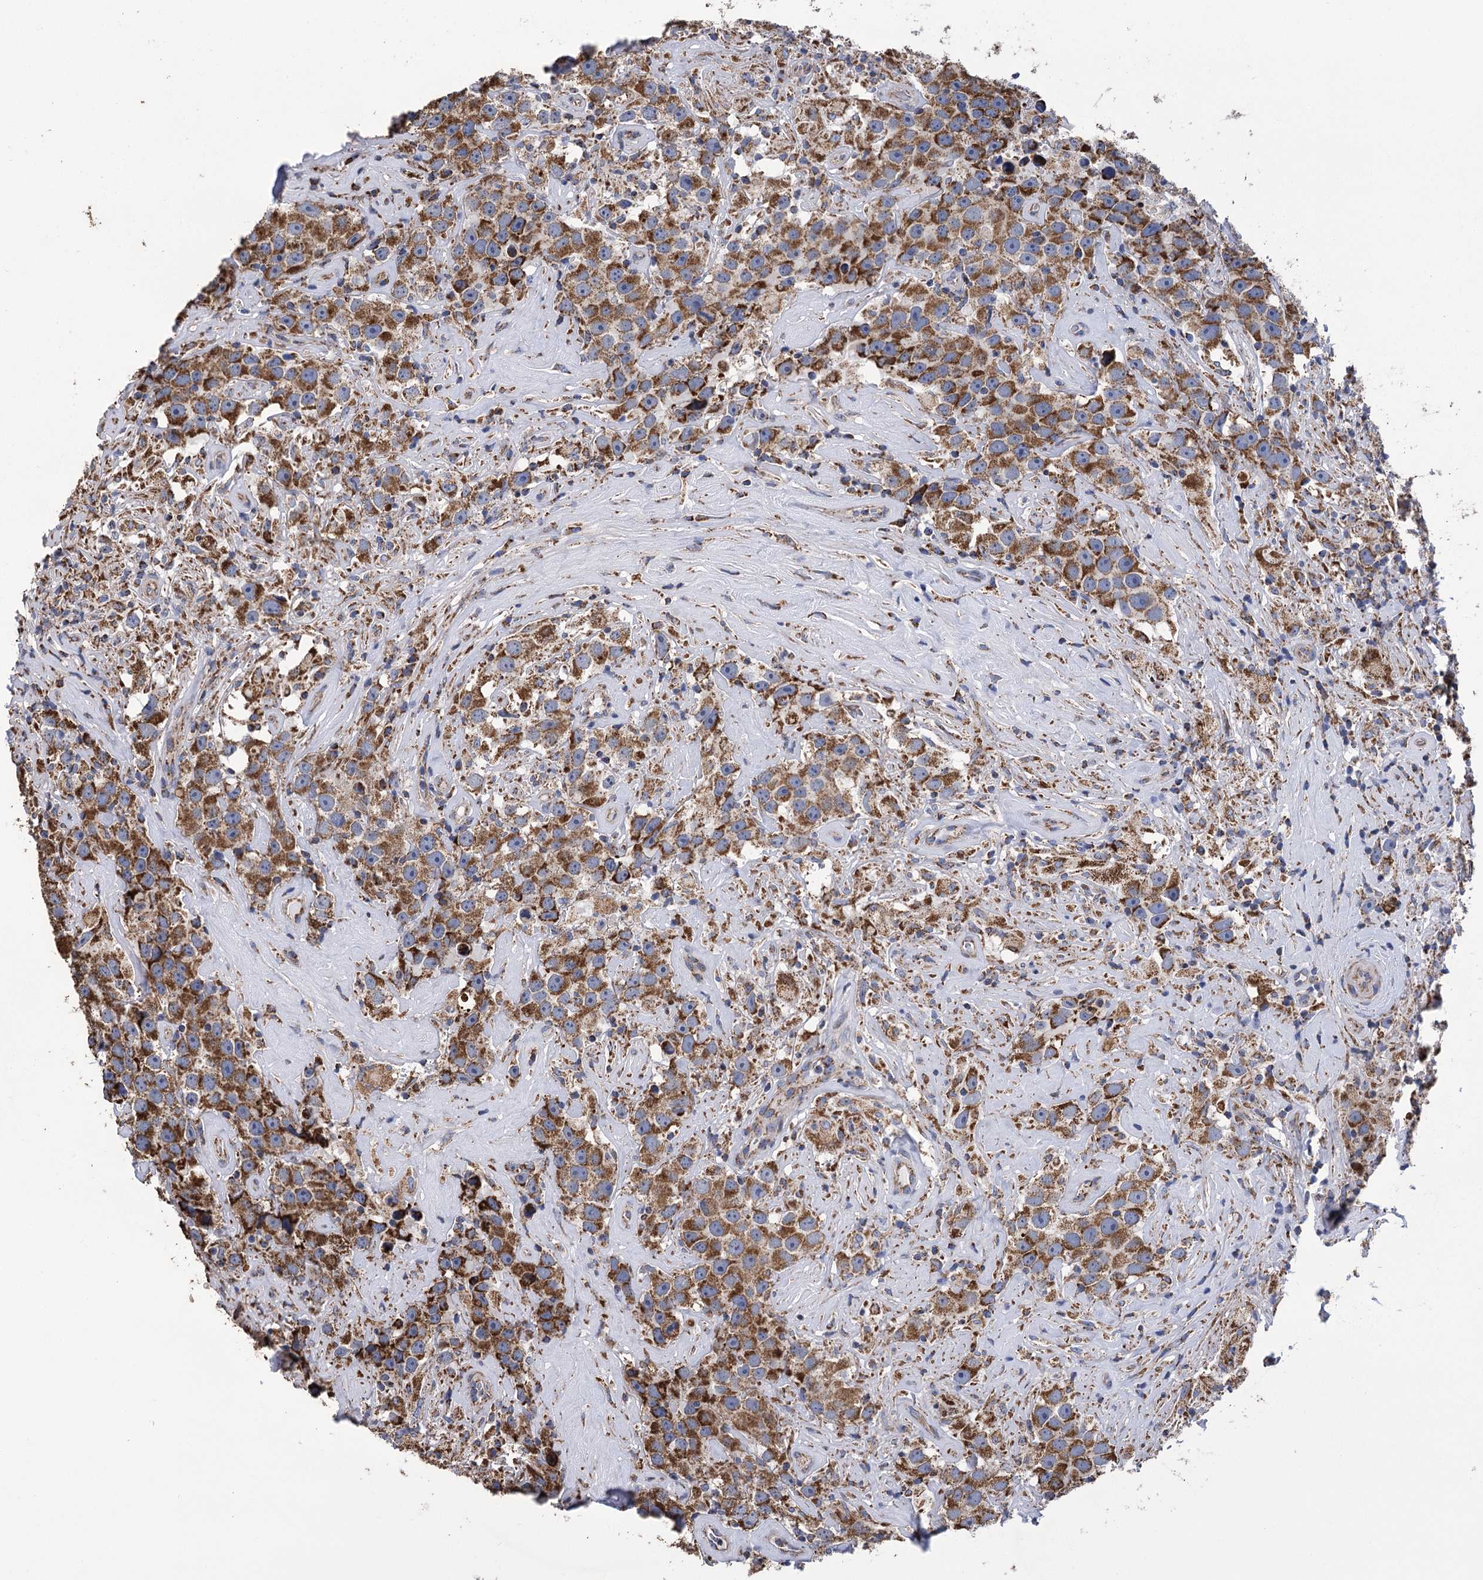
{"staining": {"intensity": "strong", "quantity": ">75%", "location": "cytoplasmic/membranous"}, "tissue": "testis cancer", "cell_type": "Tumor cells", "image_type": "cancer", "snomed": [{"axis": "morphology", "description": "Seminoma, NOS"}, {"axis": "topography", "description": "Testis"}], "caption": "DAB (3,3'-diaminobenzidine) immunohistochemical staining of human seminoma (testis) demonstrates strong cytoplasmic/membranous protein staining in approximately >75% of tumor cells. (IHC, brightfield microscopy, high magnification).", "gene": "CCDC73", "patient": {"sex": "male", "age": 49}}